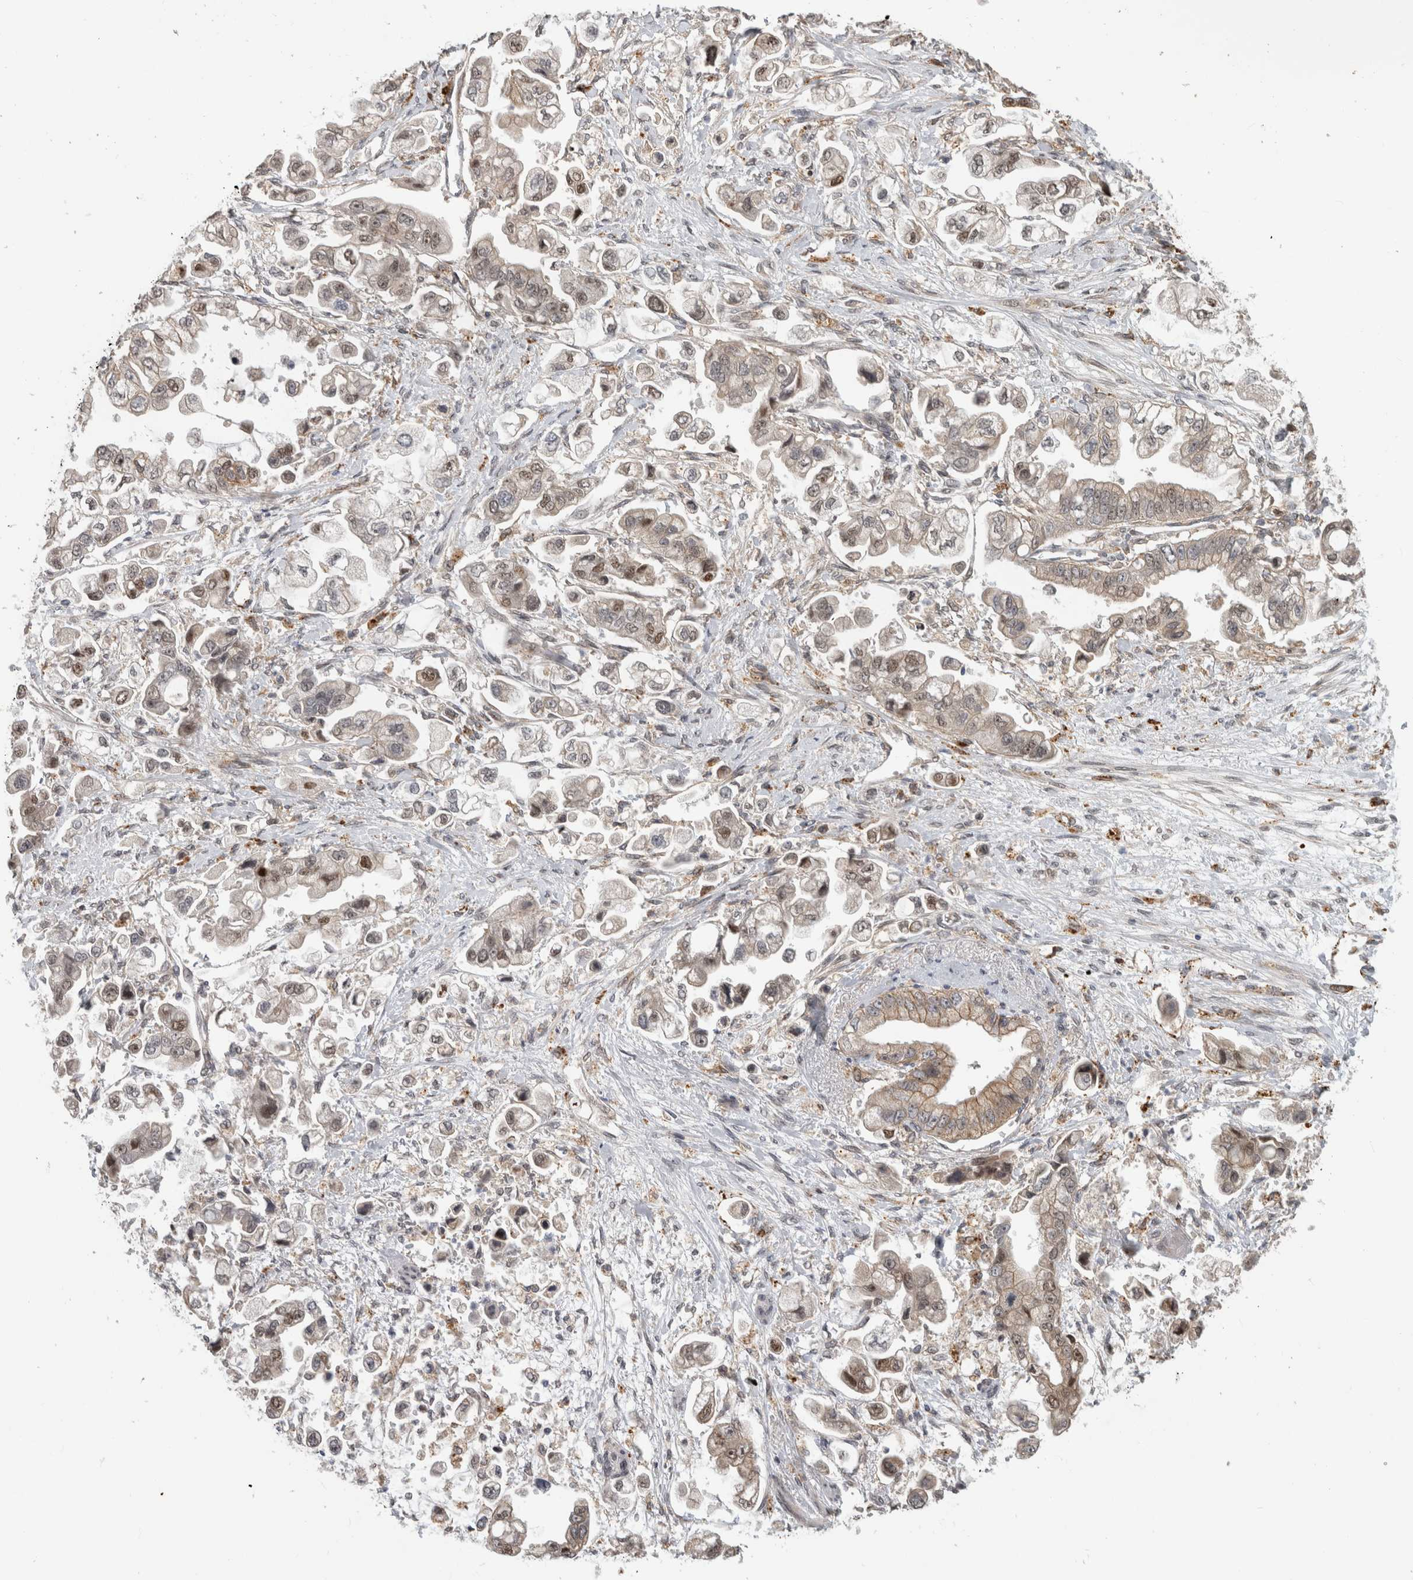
{"staining": {"intensity": "weak", "quantity": "<25%", "location": "cytoplasmic/membranous"}, "tissue": "stomach cancer", "cell_type": "Tumor cells", "image_type": "cancer", "snomed": [{"axis": "morphology", "description": "Adenocarcinoma, NOS"}, {"axis": "topography", "description": "Stomach"}], "caption": "Tumor cells show no significant staining in stomach adenocarcinoma.", "gene": "NAB2", "patient": {"sex": "male", "age": 62}}